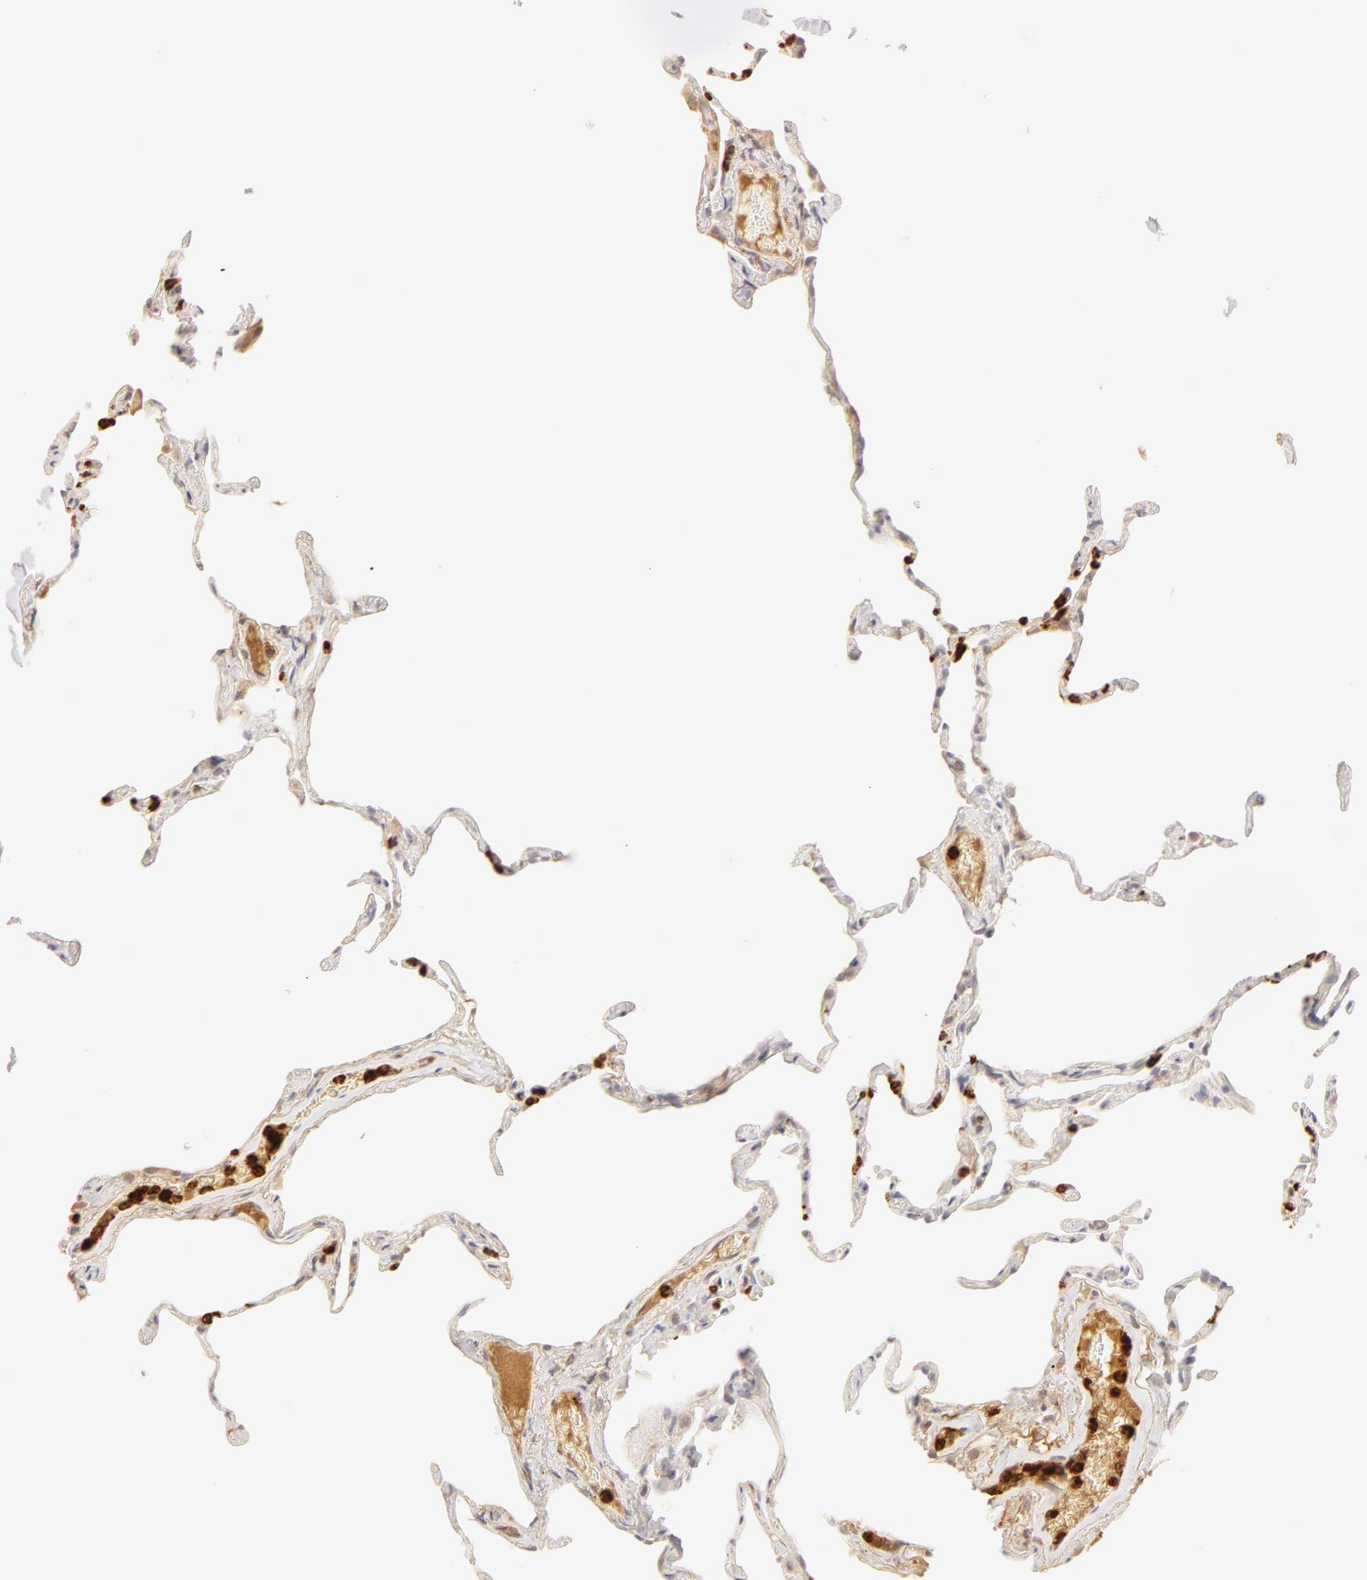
{"staining": {"intensity": "negative", "quantity": "none", "location": "none"}, "tissue": "lung", "cell_type": "Alveolar cells", "image_type": "normal", "snomed": [{"axis": "morphology", "description": "Normal tissue, NOS"}, {"axis": "topography", "description": "Lung"}], "caption": "A photomicrograph of lung stained for a protein displays no brown staining in alveolar cells. Brightfield microscopy of immunohistochemistry (IHC) stained with DAB (3,3'-diaminobenzidine) (brown) and hematoxylin (blue), captured at high magnification.", "gene": "C1R", "patient": {"sex": "female", "age": 75}}